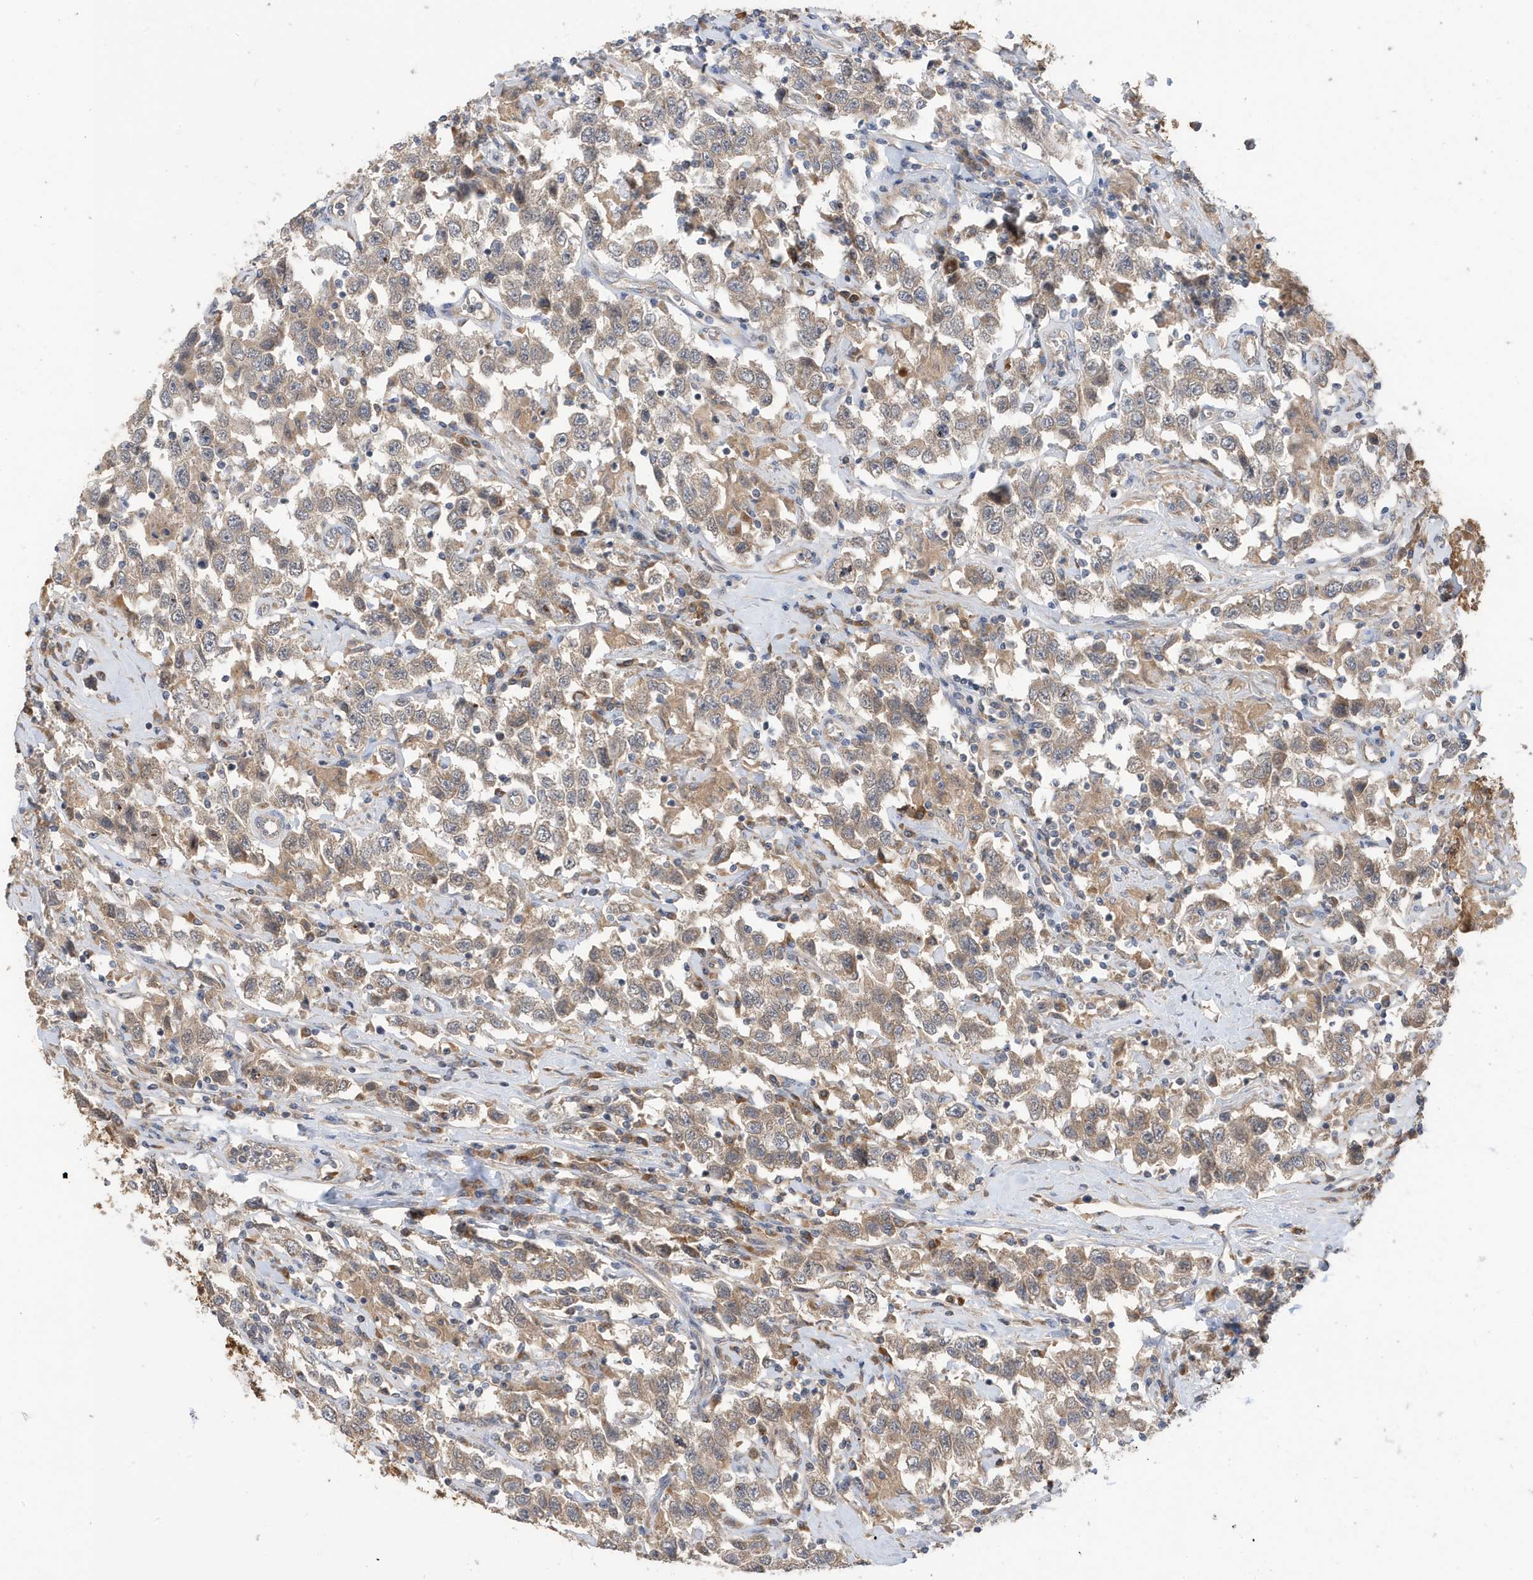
{"staining": {"intensity": "weak", "quantity": "<25%", "location": "cytoplasmic/membranous"}, "tissue": "testis cancer", "cell_type": "Tumor cells", "image_type": "cancer", "snomed": [{"axis": "morphology", "description": "Seminoma, NOS"}, {"axis": "topography", "description": "Testis"}], "caption": "Human testis seminoma stained for a protein using immunohistochemistry (IHC) exhibits no expression in tumor cells.", "gene": "LAPTM4A", "patient": {"sex": "male", "age": 41}}